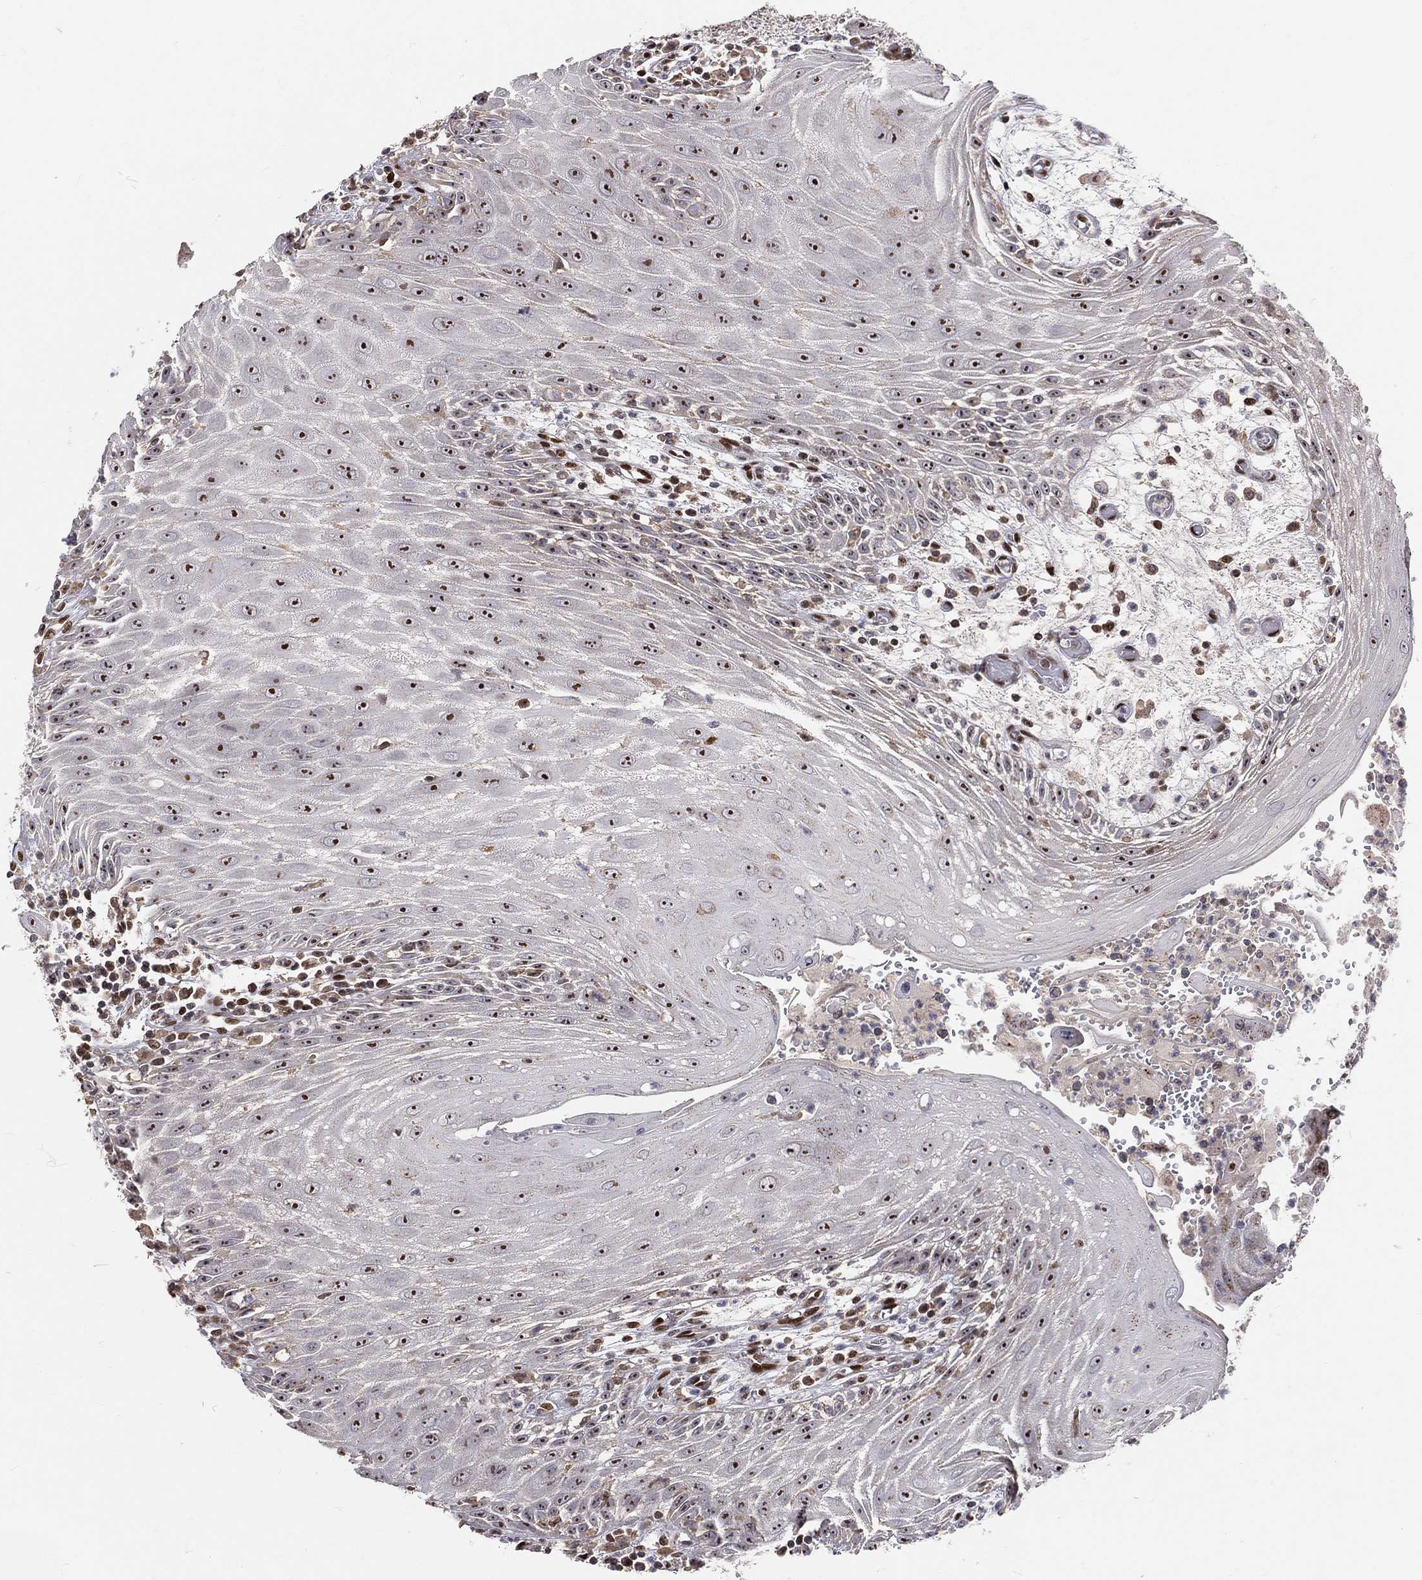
{"staining": {"intensity": "strong", "quantity": ">75%", "location": "nuclear"}, "tissue": "head and neck cancer", "cell_type": "Tumor cells", "image_type": "cancer", "snomed": [{"axis": "morphology", "description": "Squamous cell carcinoma, NOS"}, {"axis": "topography", "description": "Oral tissue"}, {"axis": "topography", "description": "Head-Neck"}], "caption": "Head and neck cancer (squamous cell carcinoma) was stained to show a protein in brown. There is high levels of strong nuclear expression in approximately >75% of tumor cells.", "gene": "ZEB1", "patient": {"sex": "male", "age": 58}}